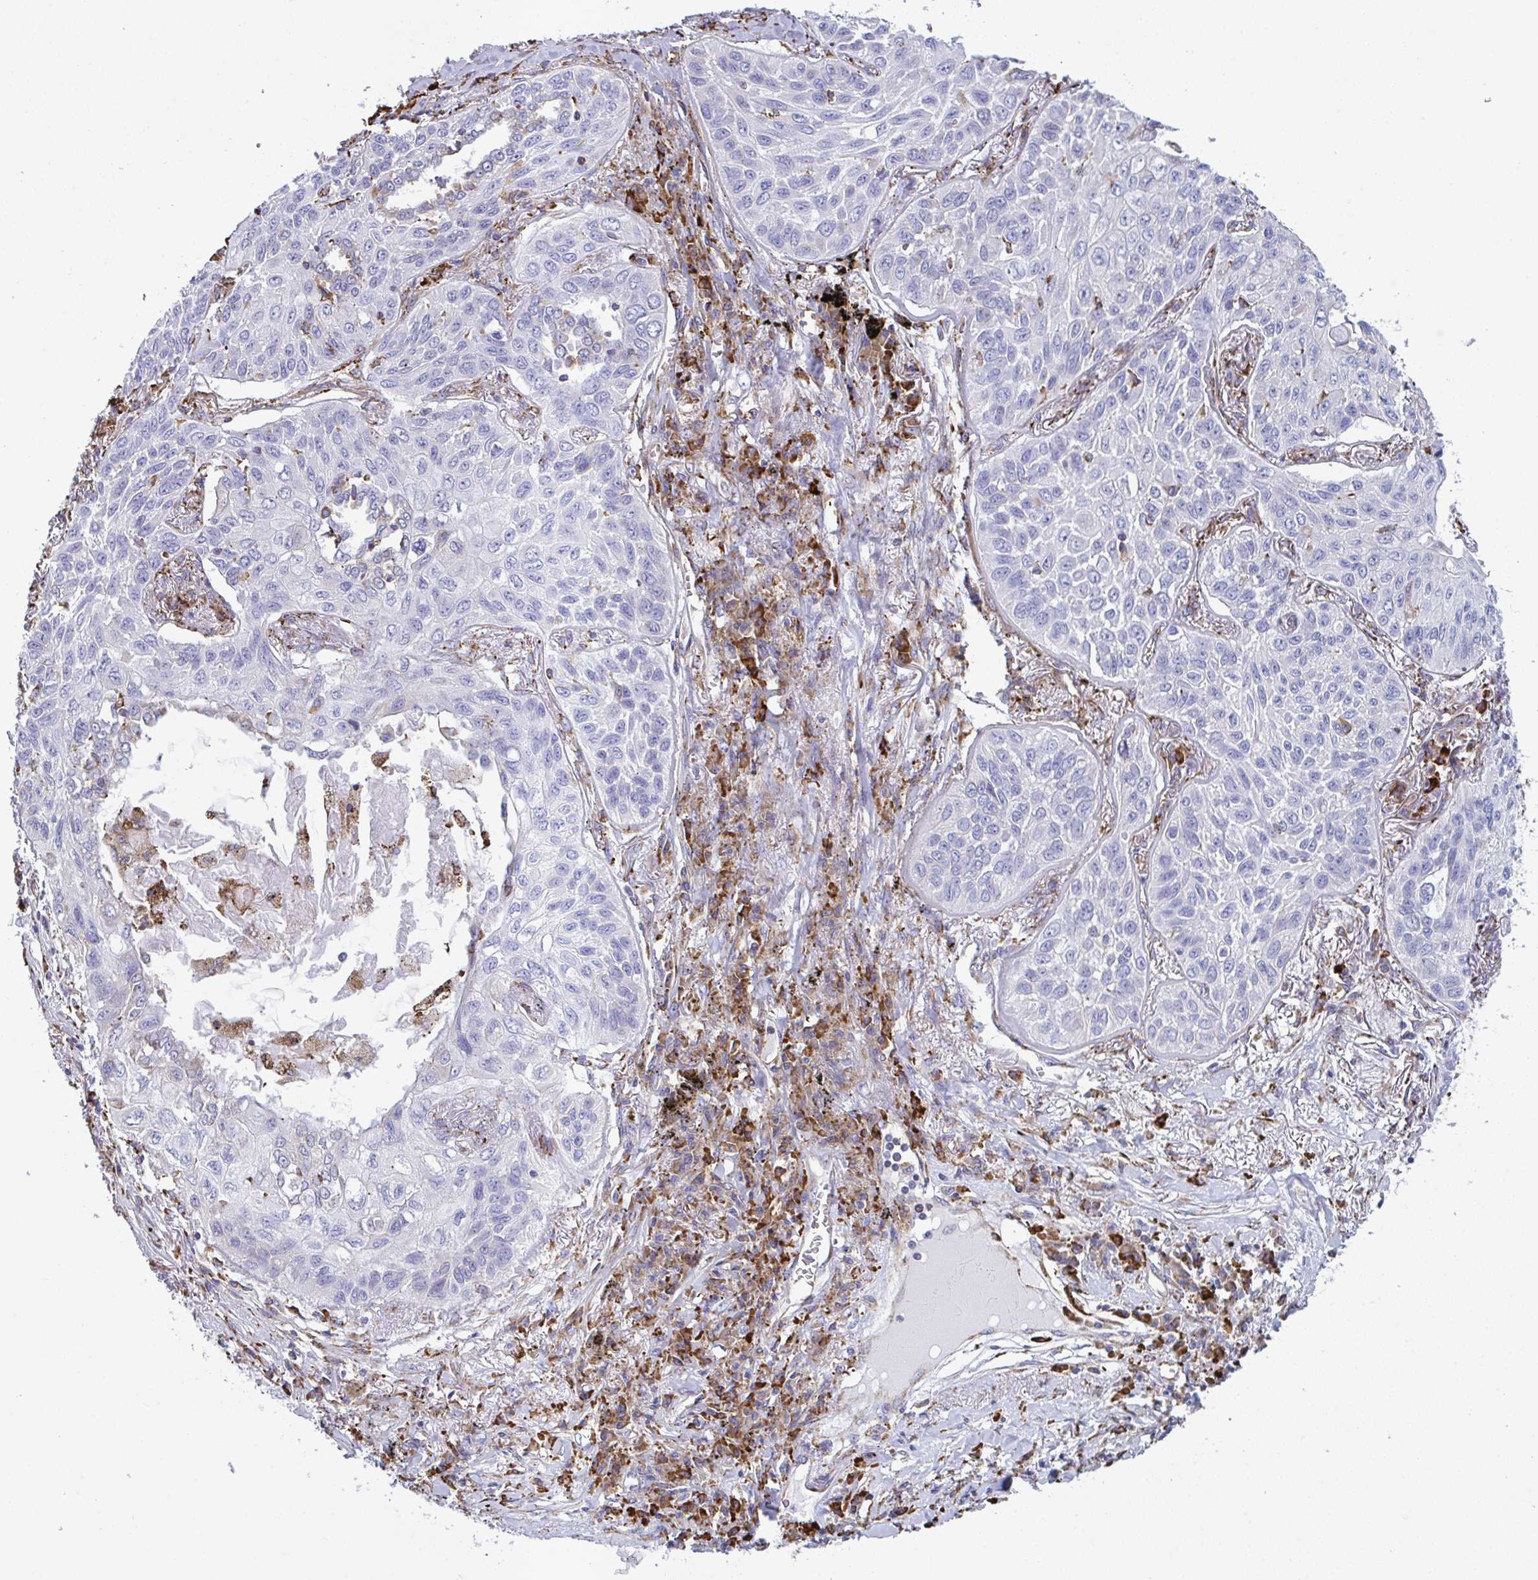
{"staining": {"intensity": "negative", "quantity": "none", "location": "none"}, "tissue": "lung cancer", "cell_type": "Tumor cells", "image_type": "cancer", "snomed": [{"axis": "morphology", "description": "Squamous cell carcinoma, NOS"}, {"axis": "topography", "description": "Lung"}], "caption": "A high-resolution micrograph shows immunohistochemistry (IHC) staining of lung cancer, which shows no significant positivity in tumor cells. (DAB (3,3'-diaminobenzidine) immunohistochemistry with hematoxylin counter stain).", "gene": "PEAK3", "patient": {"sex": "male", "age": 75}}